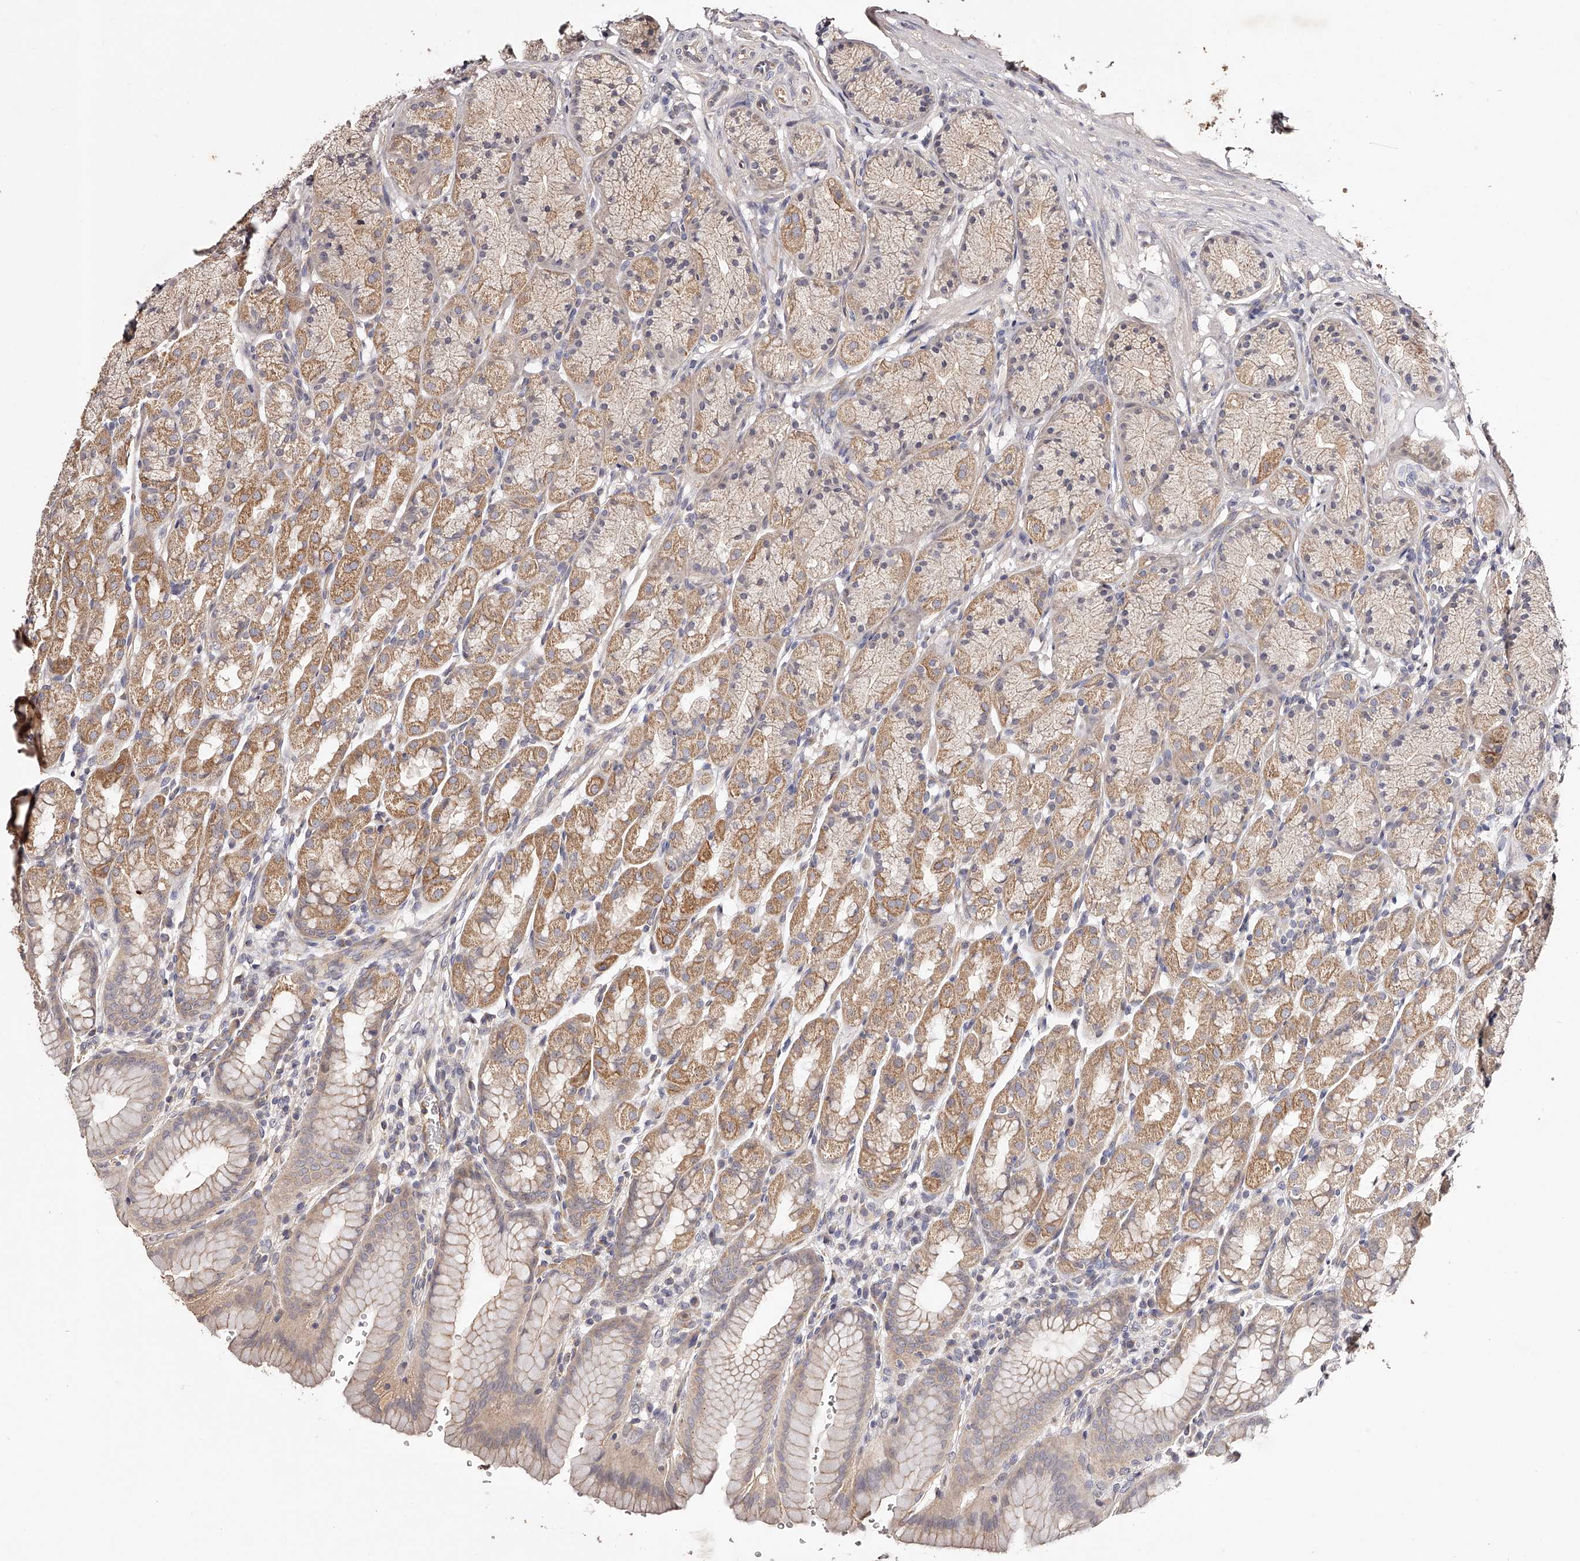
{"staining": {"intensity": "strong", "quantity": "25%-75%", "location": "cytoplasmic/membranous"}, "tissue": "stomach", "cell_type": "Glandular cells", "image_type": "normal", "snomed": [{"axis": "morphology", "description": "Normal tissue, NOS"}, {"axis": "topography", "description": "Stomach"}], "caption": "High-power microscopy captured an immunohistochemistry photomicrograph of normal stomach, revealing strong cytoplasmic/membranous staining in about 25%-75% of glandular cells.", "gene": "USP21", "patient": {"sex": "male", "age": 42}}